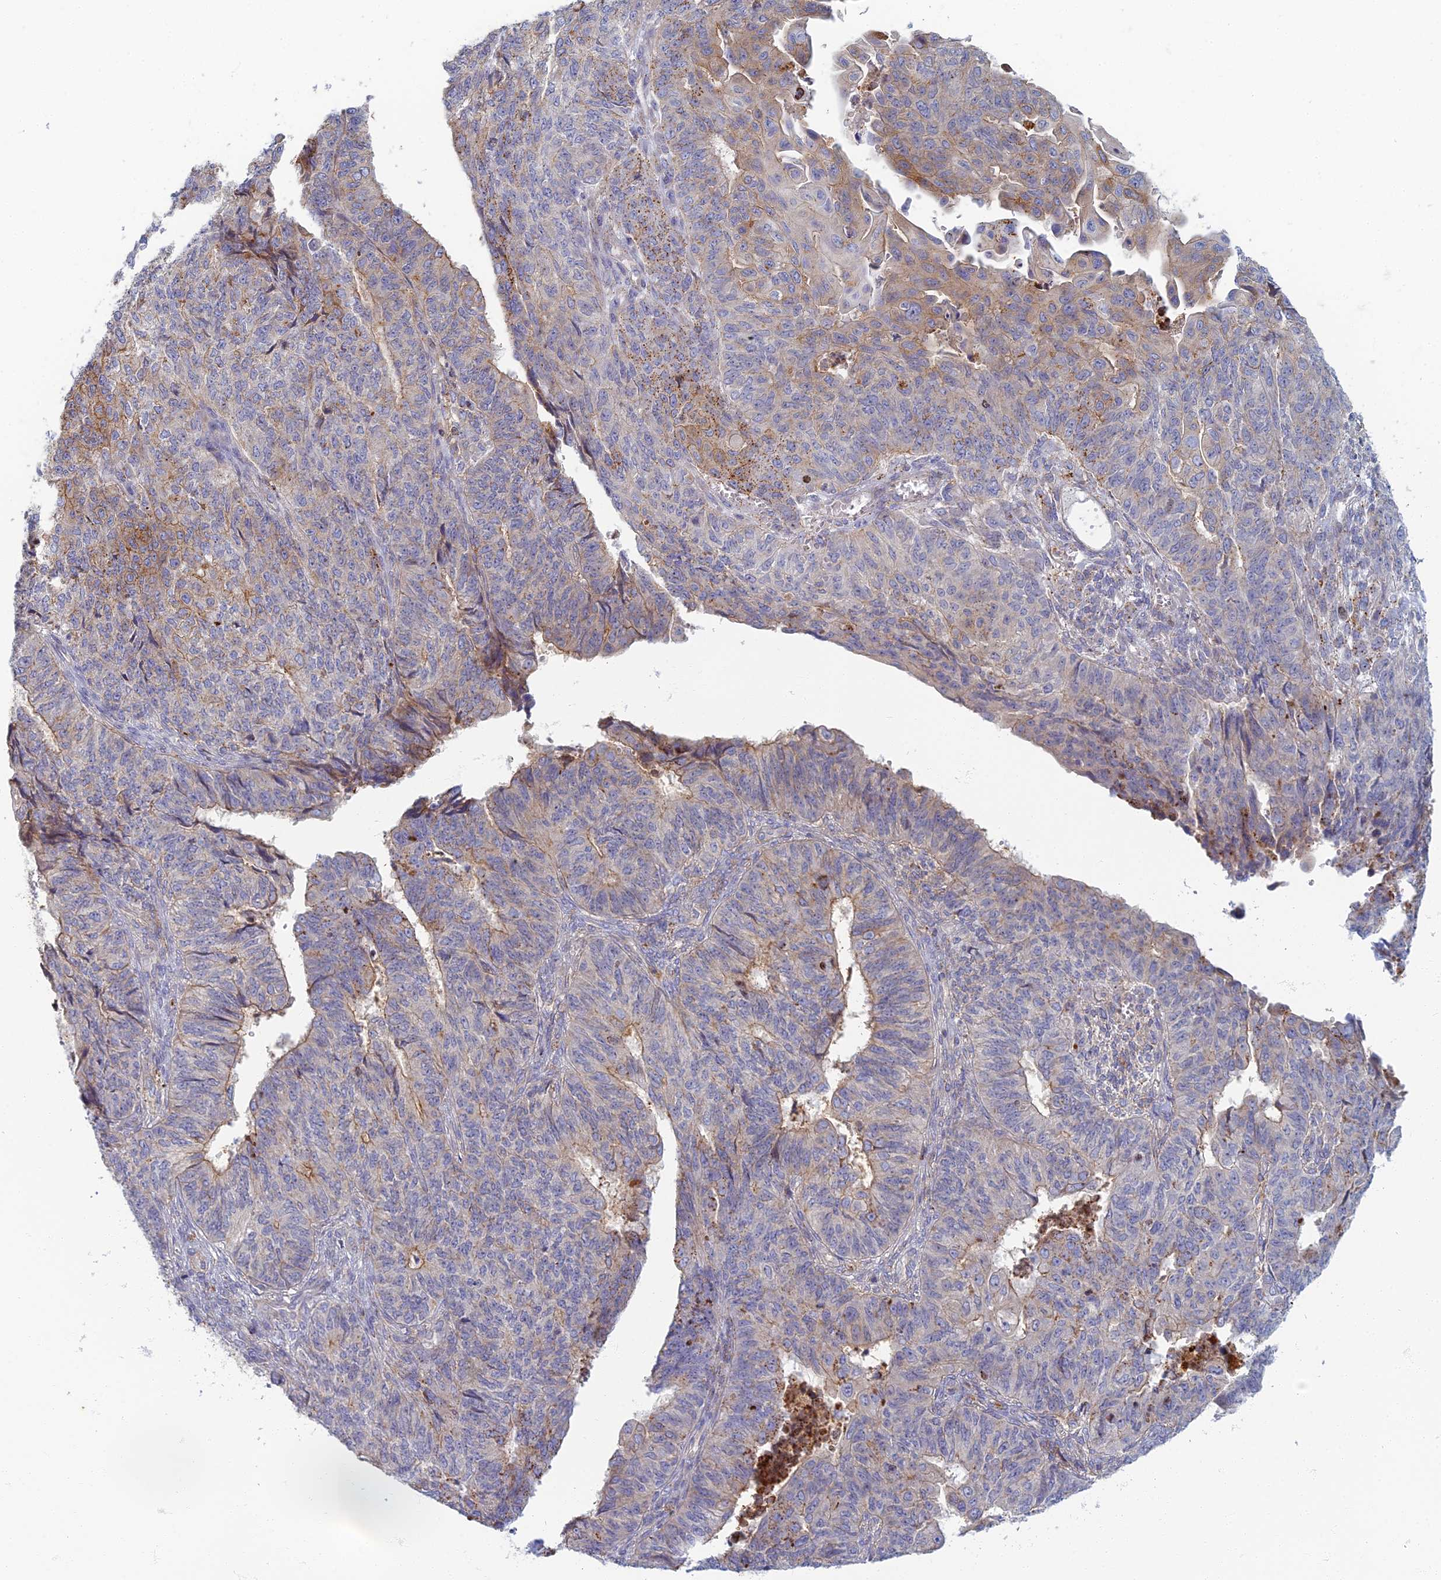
{"staining": {"intensity": "weak", "quantity": "25%-75%", "location": "cytoplasmic/membranous"}, "tissue": "endometrial cancer", "cell_type": "Tumor cells", "image_type": "cancer", "snomed": [{"axis": "morphology", "description": "Adenocarcinoma, NOS"}, {"axis": "topography", "description": "Endometrium"}], "caption": "IHC (DAB (3,3'-diaminobenzidine)) staining of human adenocarcinoma (endometrial) exhibits weak cytoplasmic/membranous protein staining in about 25%-75% of tumor cells.", "gene": "CHMP4B", "patient": {"sex": "female", "age": 32}}